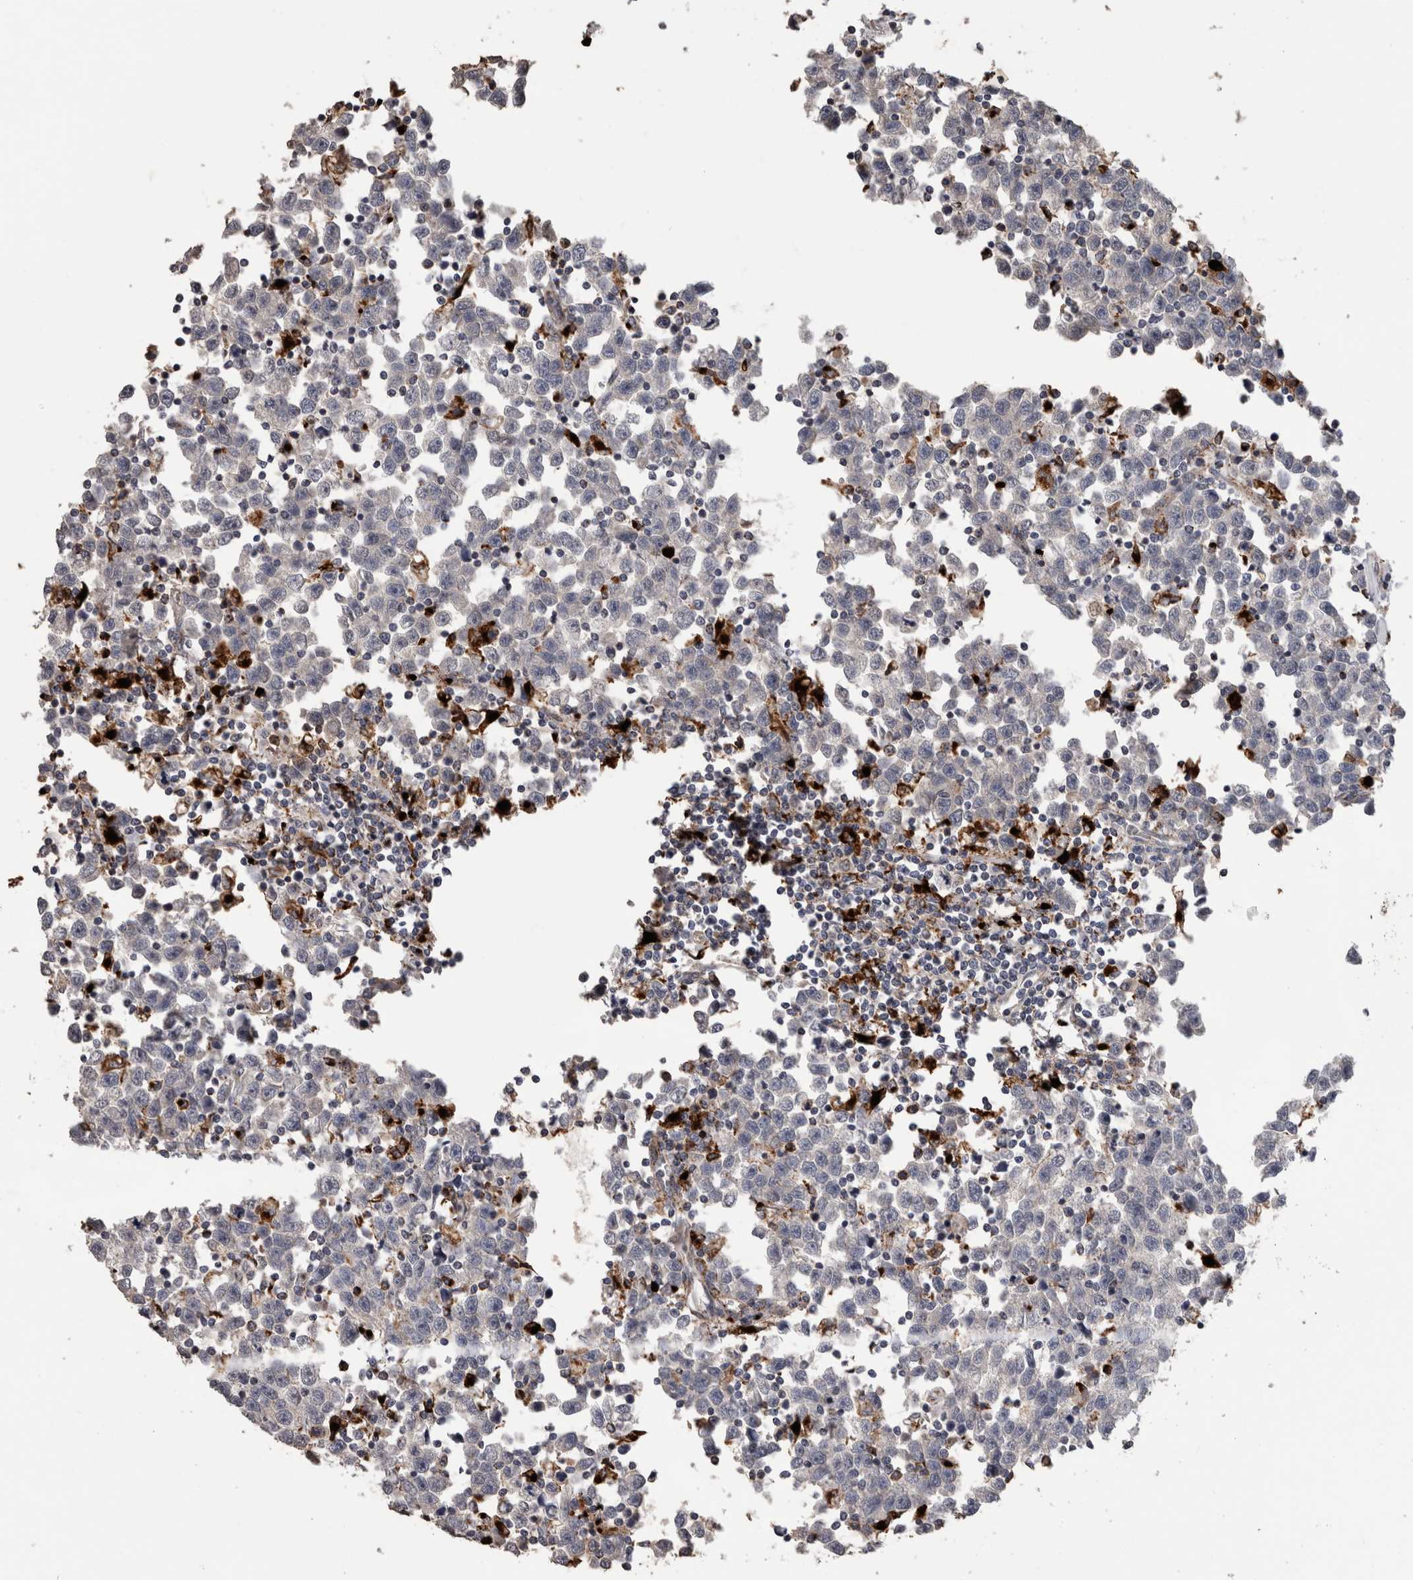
{"staining": {"intensity": "negative", "quantity": "none", "location": "none"}, "tissue": "testis cancer", "cell_type": "Tumor cells", "image_type": "cancer", "snomed": [{"axis": "morphology", "description": "Seminoma, NOS"}, {"axis": "topography", "description": "Testis"}], "caption": "An immunohistochemistry image of seminoma (testis) is shown. There is no staining in tumor cells of seminoma (testis).", "gene": "CTSZ", "patient": {"sex": "male", "age": 43}}